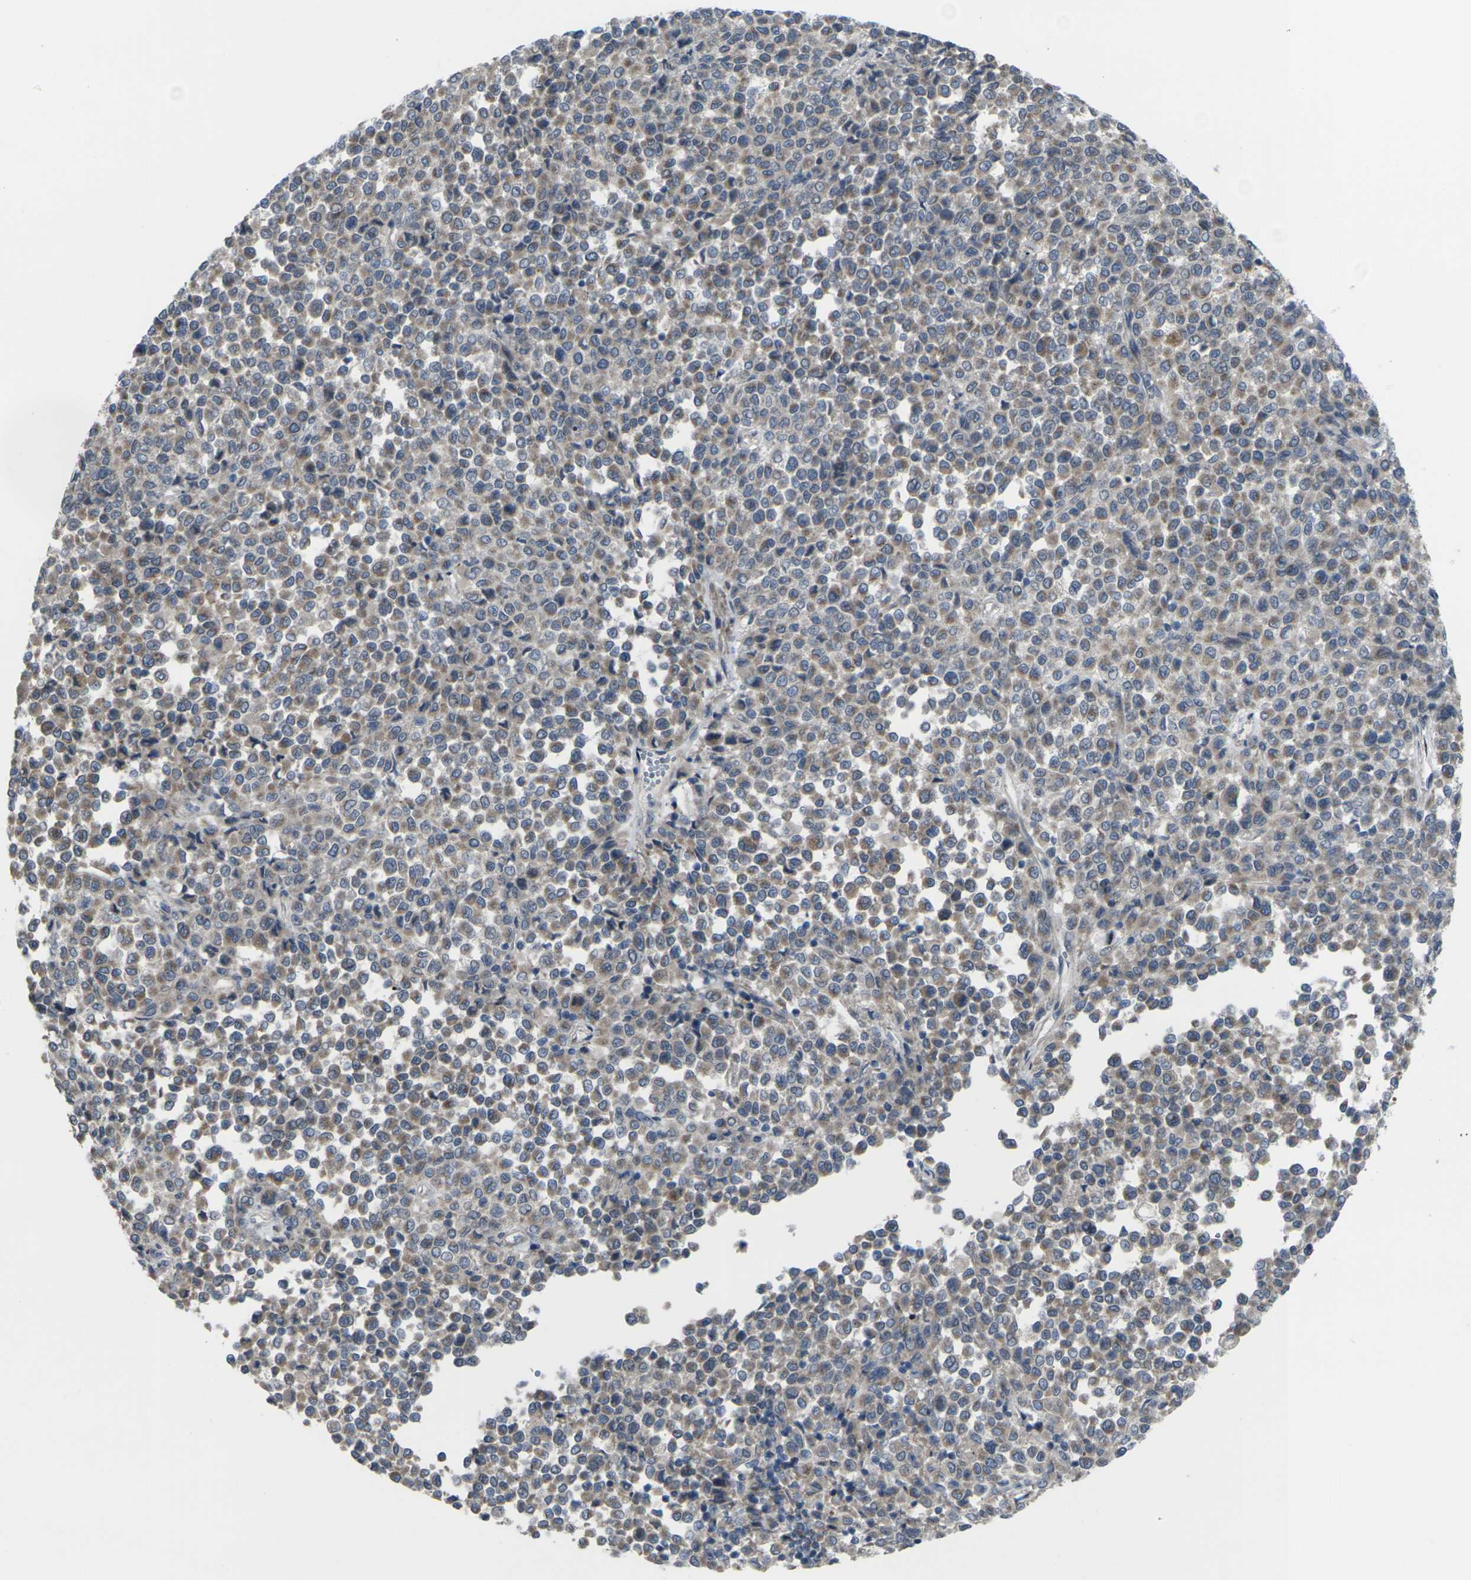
{"staining": {"intensity": "moderate", "quantity": ">75%", "location": "cytoplasmic/membranous"}, "tissue": "melanoma", "cell_type": "Tumor cells", "image_type": "cancer", "snomed": [{"axis": "morphology", "description": "Malignant melanoma, Metastatic site"}, {"axis": "topography", "description": "Pancreas"}], "caption": "This is an image of immunohistochemistry (IHC) staining of malignant melanoma (metastatic site), which shows moderate staining in the cytoplasmic/membranous of tumor cells.", "gene": "CCR10", "patient": {"sex": "female", "age": 30}}